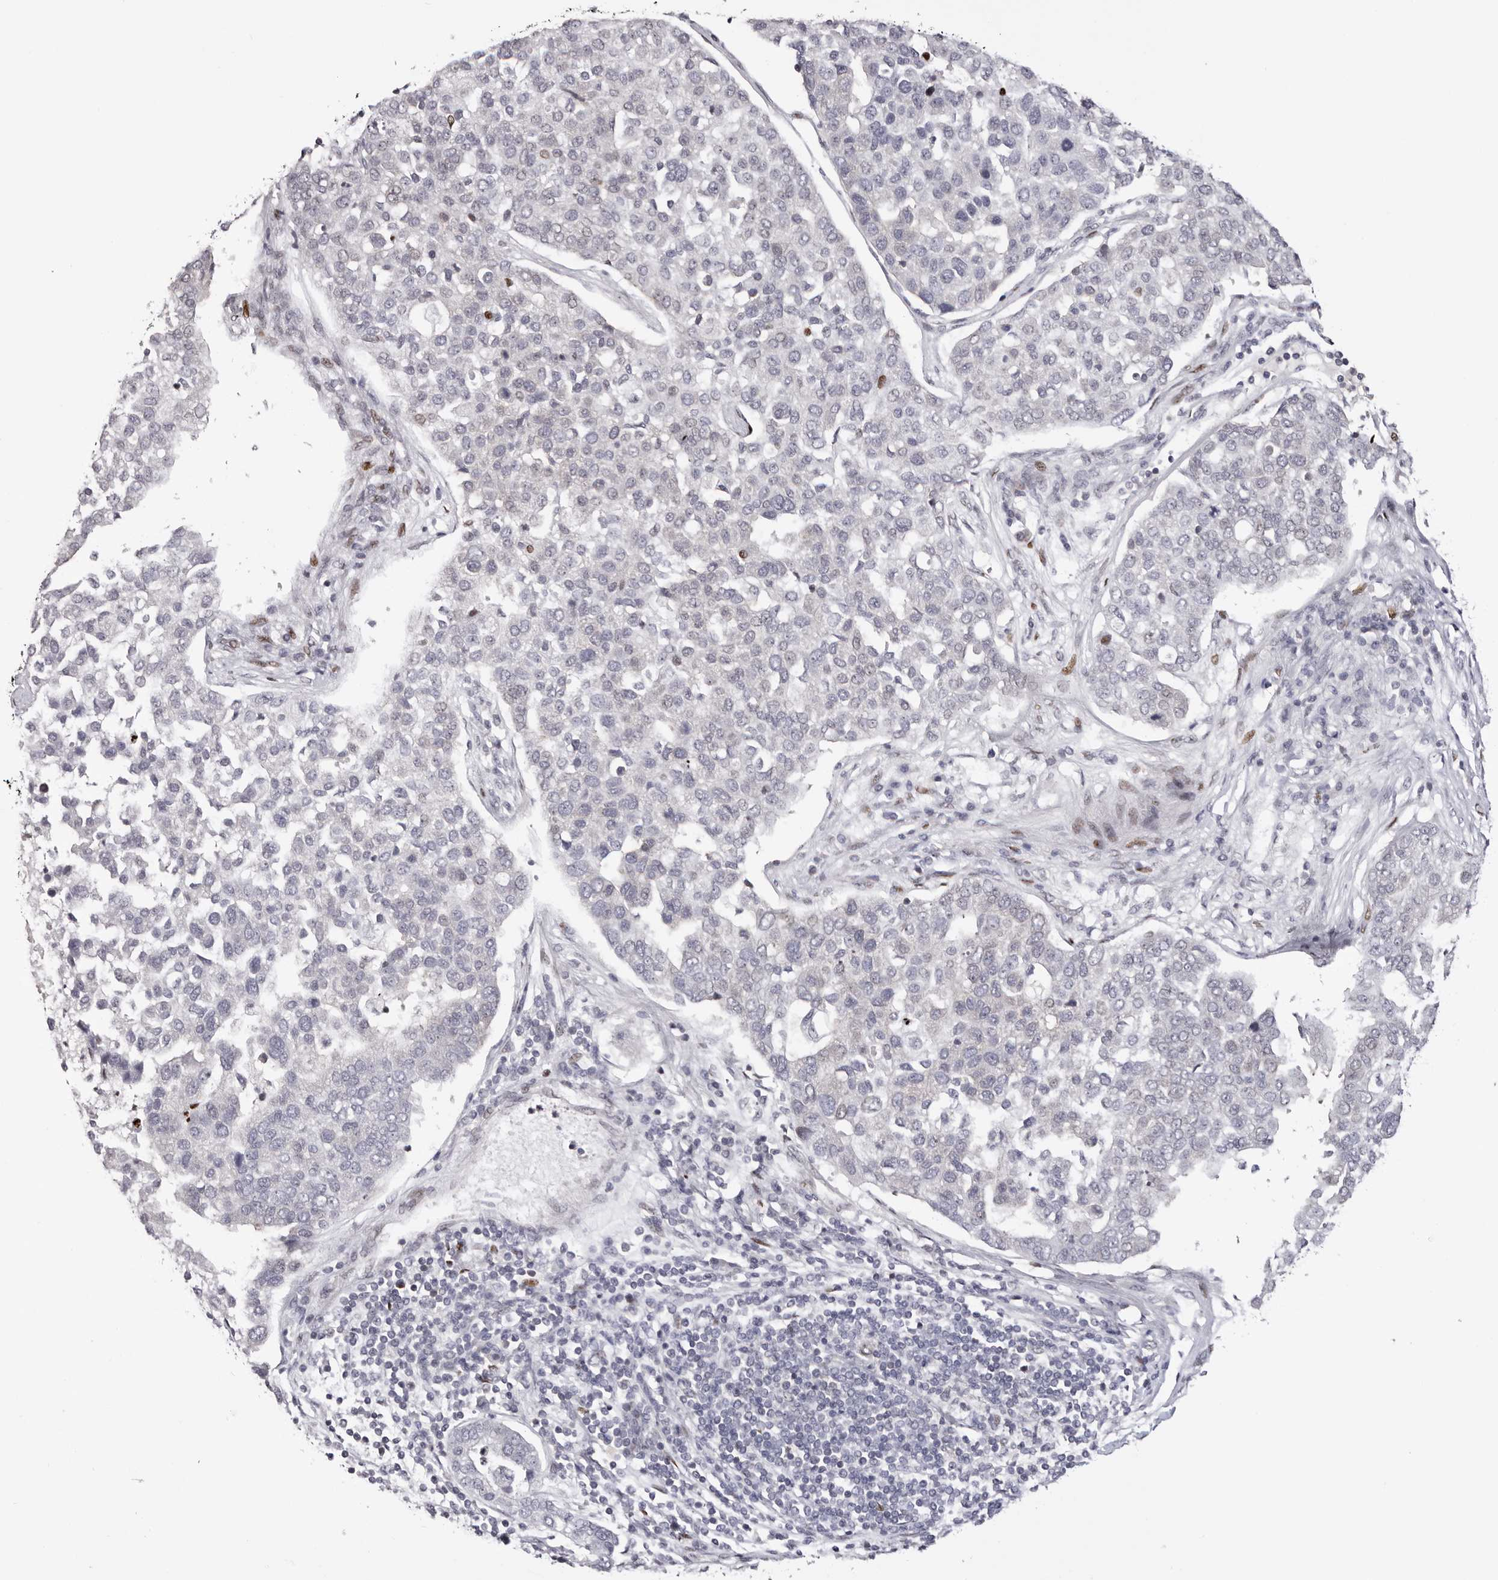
{"staining": {"intensity": "negative", "quantity": "none", "location": "none"}, "tissue": "pancreatic cancer", "cell_type": "Tumor cells", "image_type": "cancer", "snomed": [{"axis": "morphology", "description": "Adenocarcinoma, NOS"}, {"axis": "topography", "description": "Pancreas"}], "caption": "DAB (3,3'-diaminobenzidine) immunohistochemical staining of human pancreatic cancer displays no significant positivity in tumor cells.", "gene": "NUP153", "patient": {"sex": "female", "age": 61}}